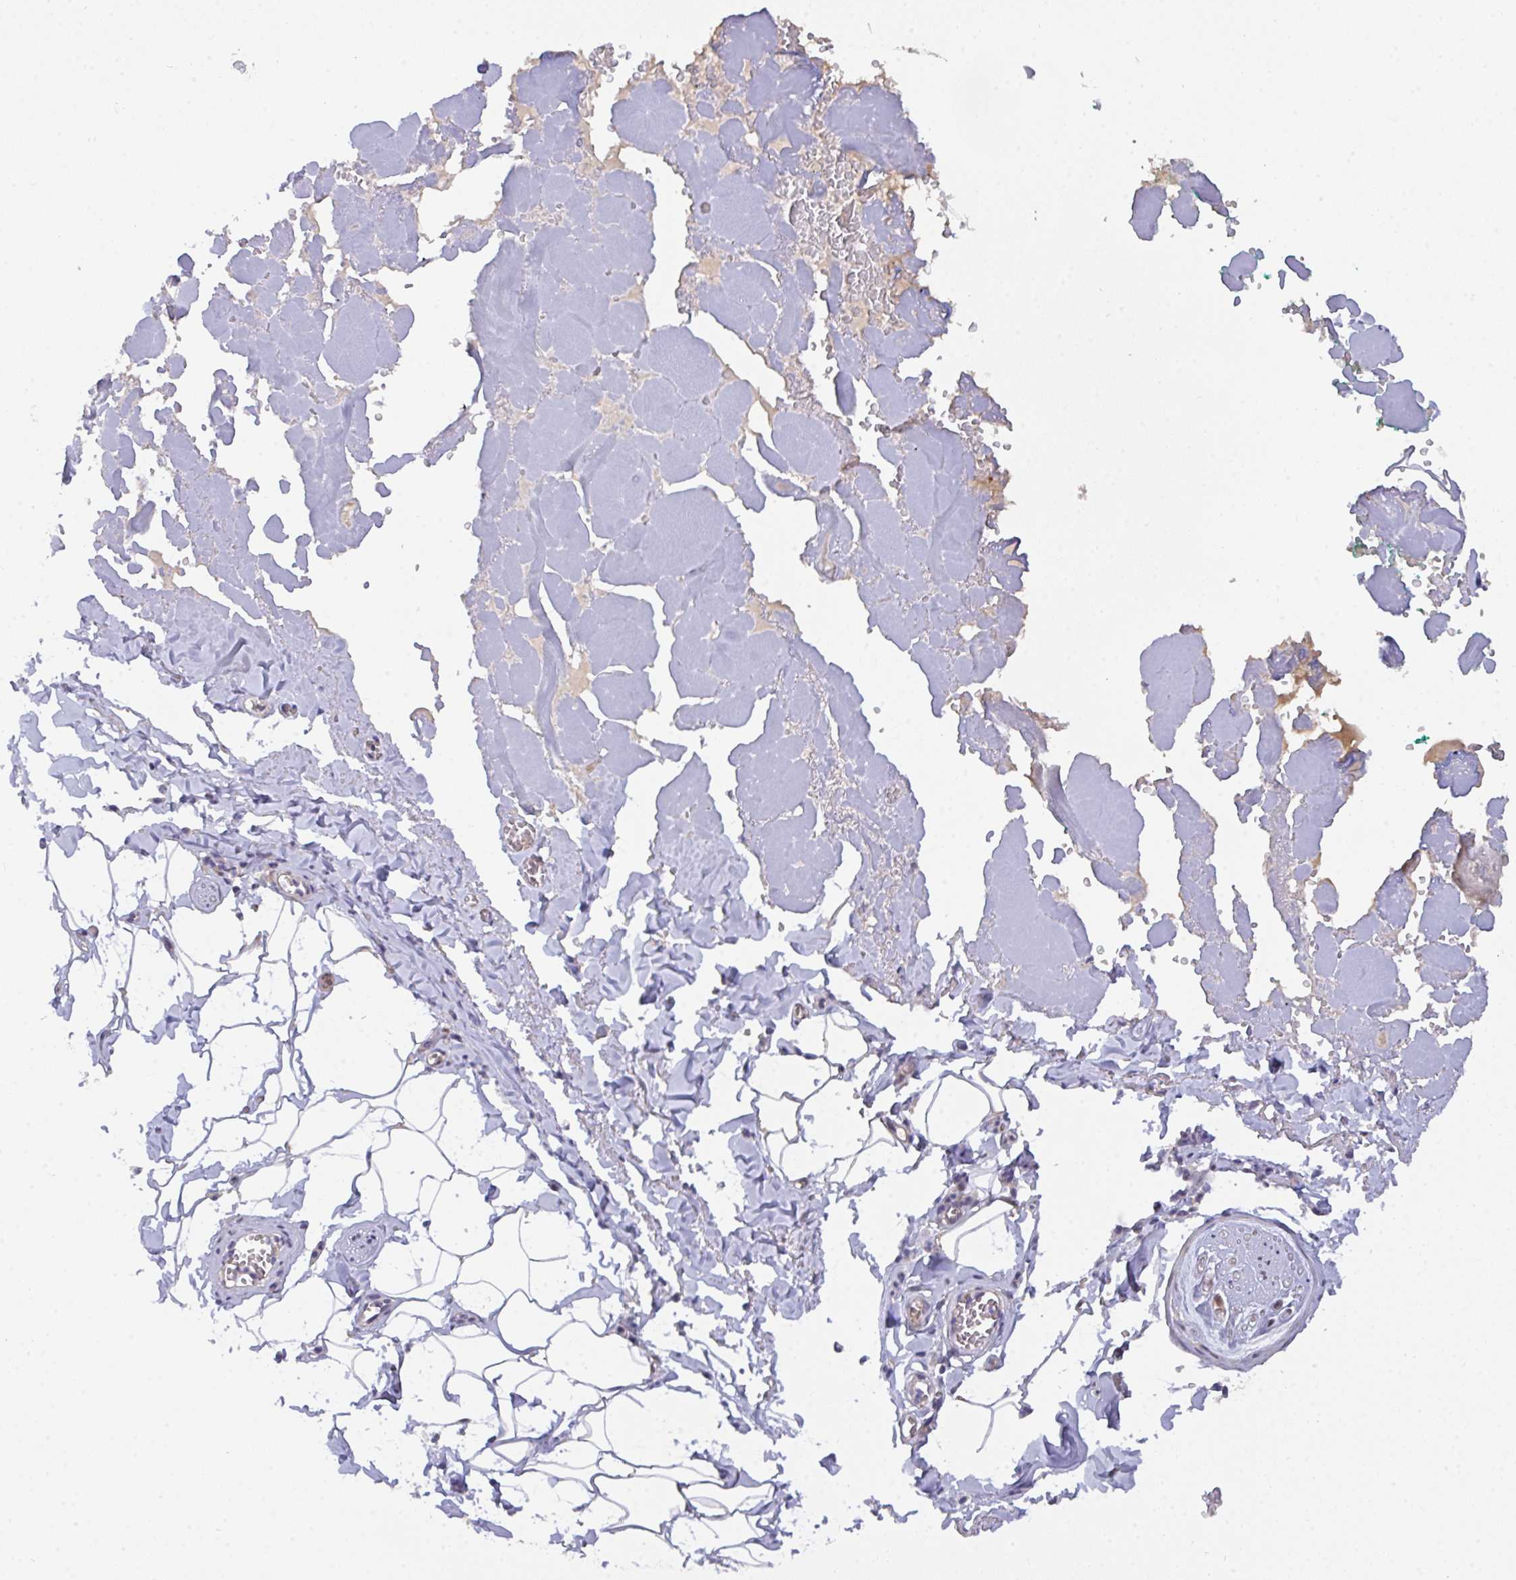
{"staining": {"intensity": "negative", "quantity": "none", "location": "none"}, "tissue": "adipose tissue", "cell_type": "Adipocytes", "image_type": "normal", "snomed": [{"axis": "morphology", "description": "Normal tissue, NOS"}, {"axis": "topography", "description": "Vulva"}, {"axis": "topography", "description": "Peripheral nerve tissue"}], "caption": "Immunohistochemical staining of normal adipose tissue shows no significant staining in adipocytes. Brightfield microscopy of immunohistochemistry stained with DAB (brown) and hematoxylin (blue), captured at high magnification.", "gene": "L3HYPDH", "patient": {"sex": "female", "age": 66}}